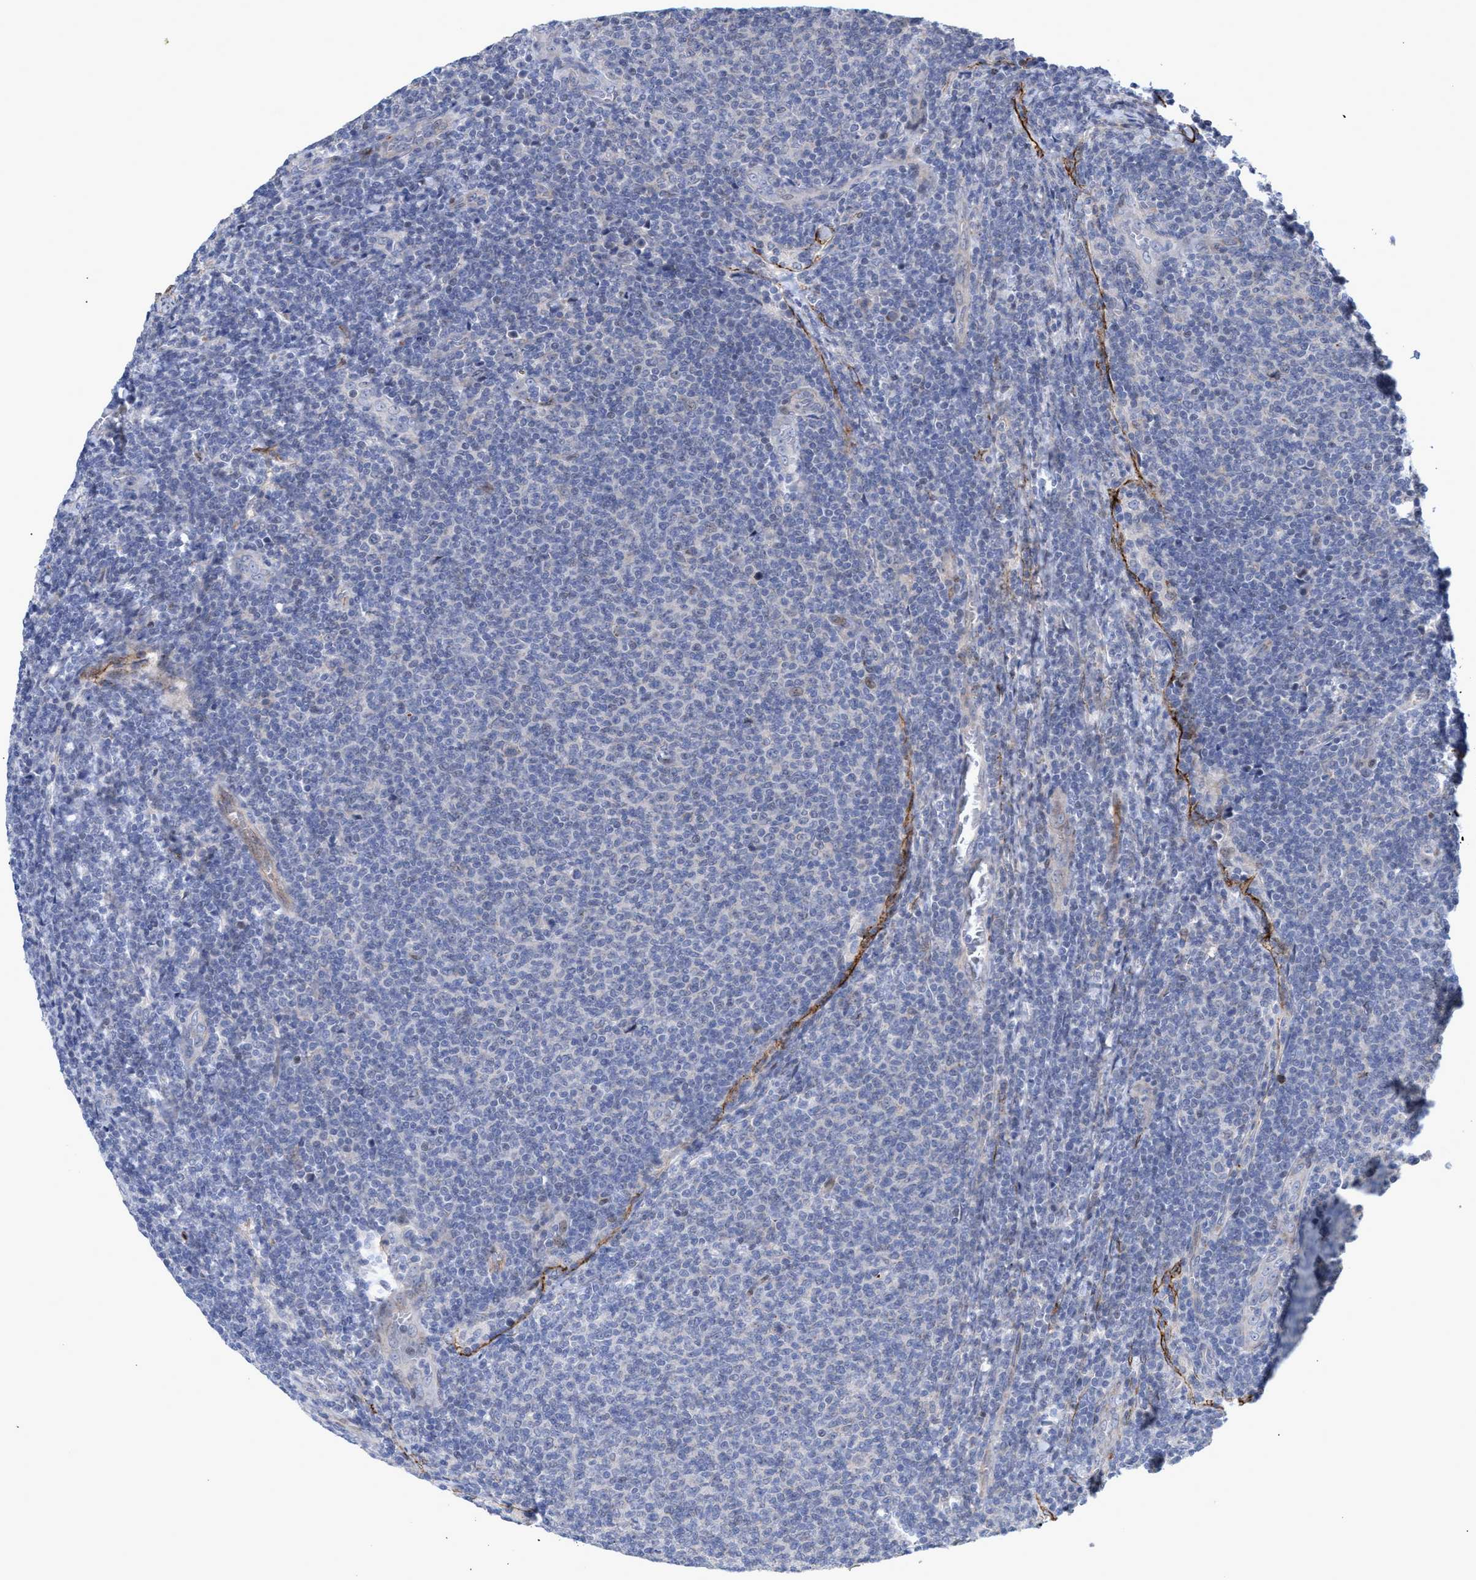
{"staining": {"intensity": "negative", "quantity": "none", "location": "none"}, "tissue": "lymphoma", "cell_type": "Tumor cells", "image_type": "cancer", "snomed": [{"axis": "morphology", "description": "Malignant lymphoma, non-Hodgkin's type, Low grade"}, {"axis": "topography", "description": "Lymph node"}], "caption": "Tumor cells are negative for protein expression in human low-grade malignant lymphoma, non-Hodgkin's type.", "gene": "ZNF750", "patient": {"sex": "male", "age": 66}}